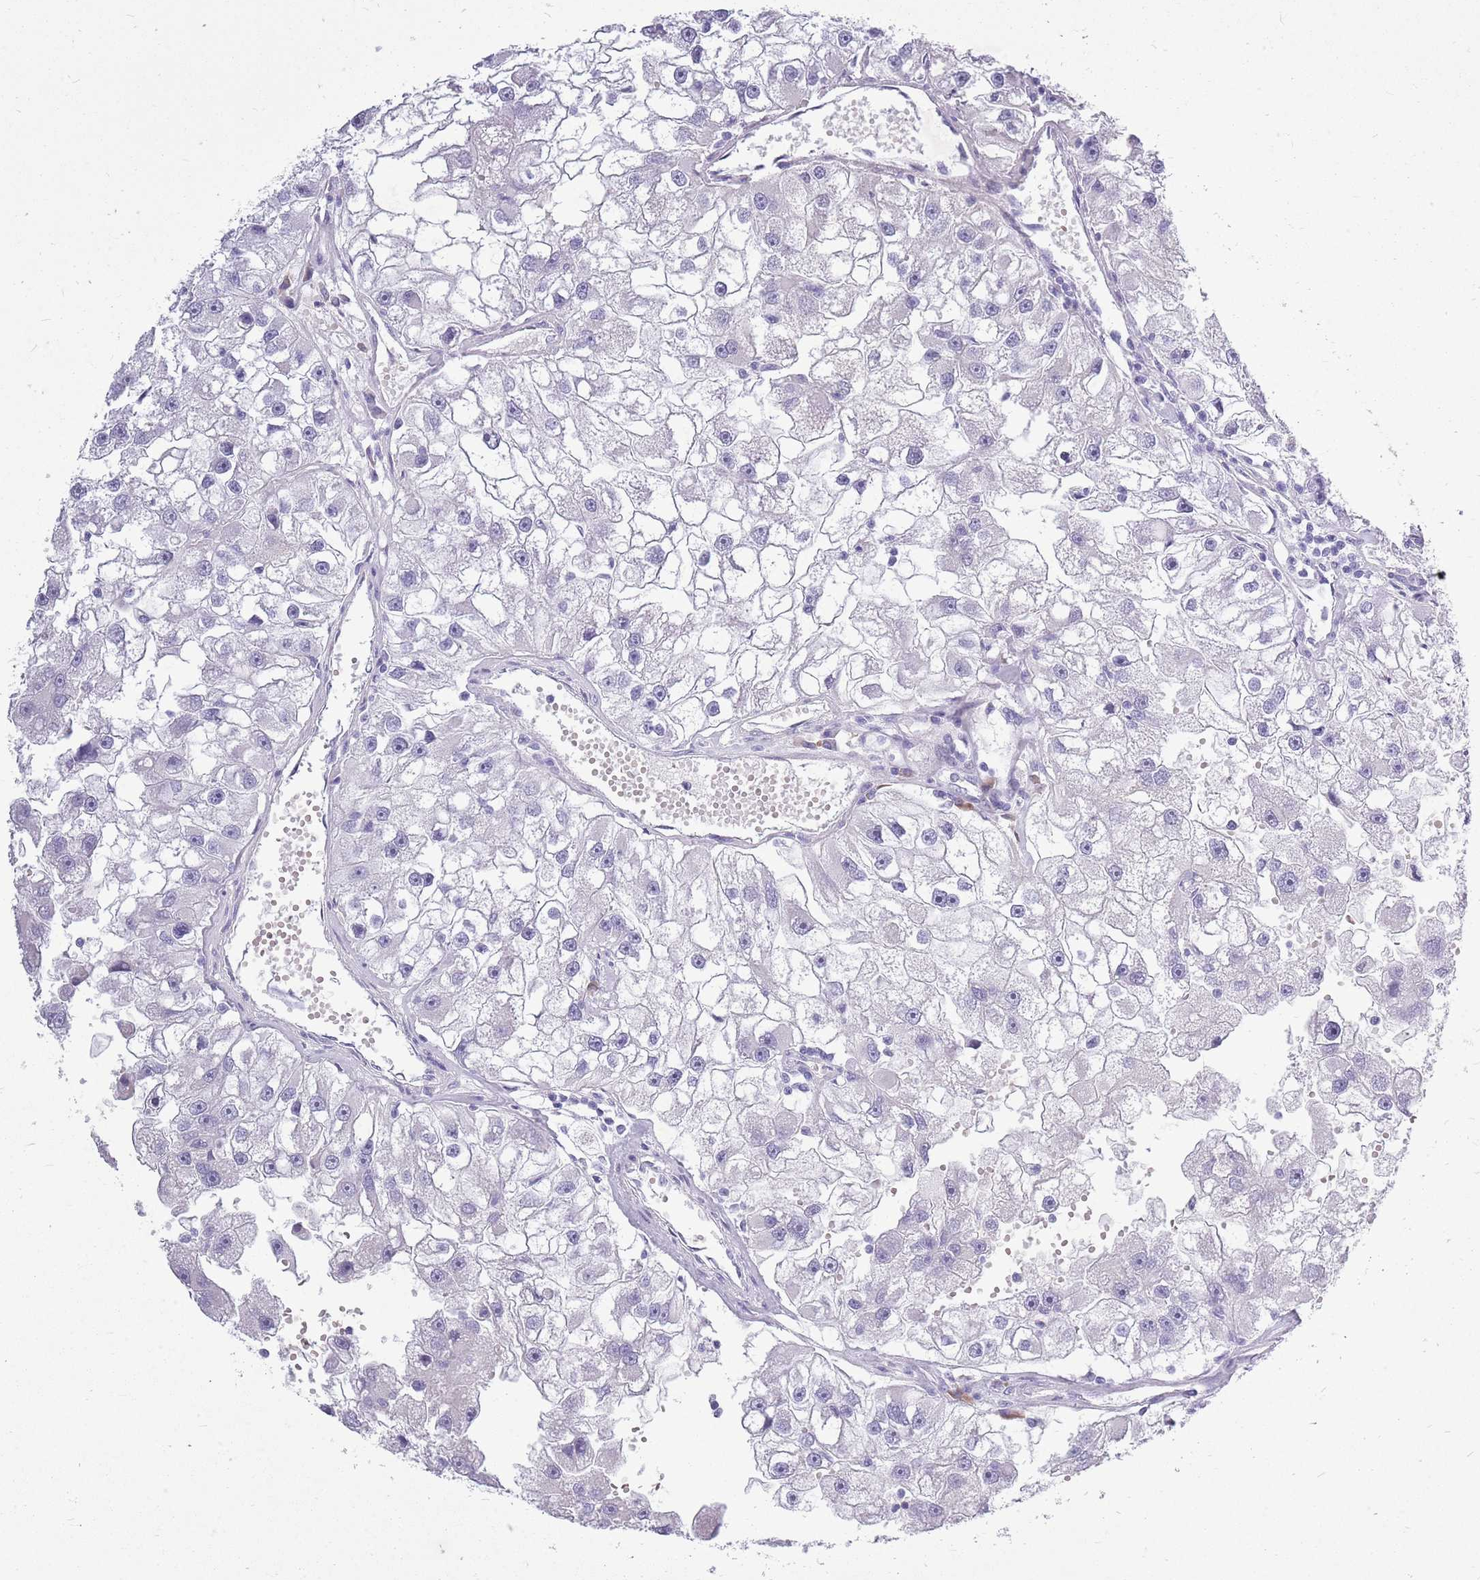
{"staining": {"intensity": "negative", "quantity": "none", "location": "none"}, "tissue": "renal cancer", "cell_type": "Tumor cells", "image_type": "cancer", "snomed": [{"axis": "morphology", "description": "Adenocarcinoma, NOS"}, {"axis": "topography", "description": "Kidney"}], "caption": "Tumor cells are negative for brown protein staining in renal cancer (adenocarcinoma). Brightfield microscopy of IHC stained with DAB (brown) and hematoxylin (blue), captured at high magnification.", "gene": "ZNF425", "patient": {"sex": "male", "age": 63}}